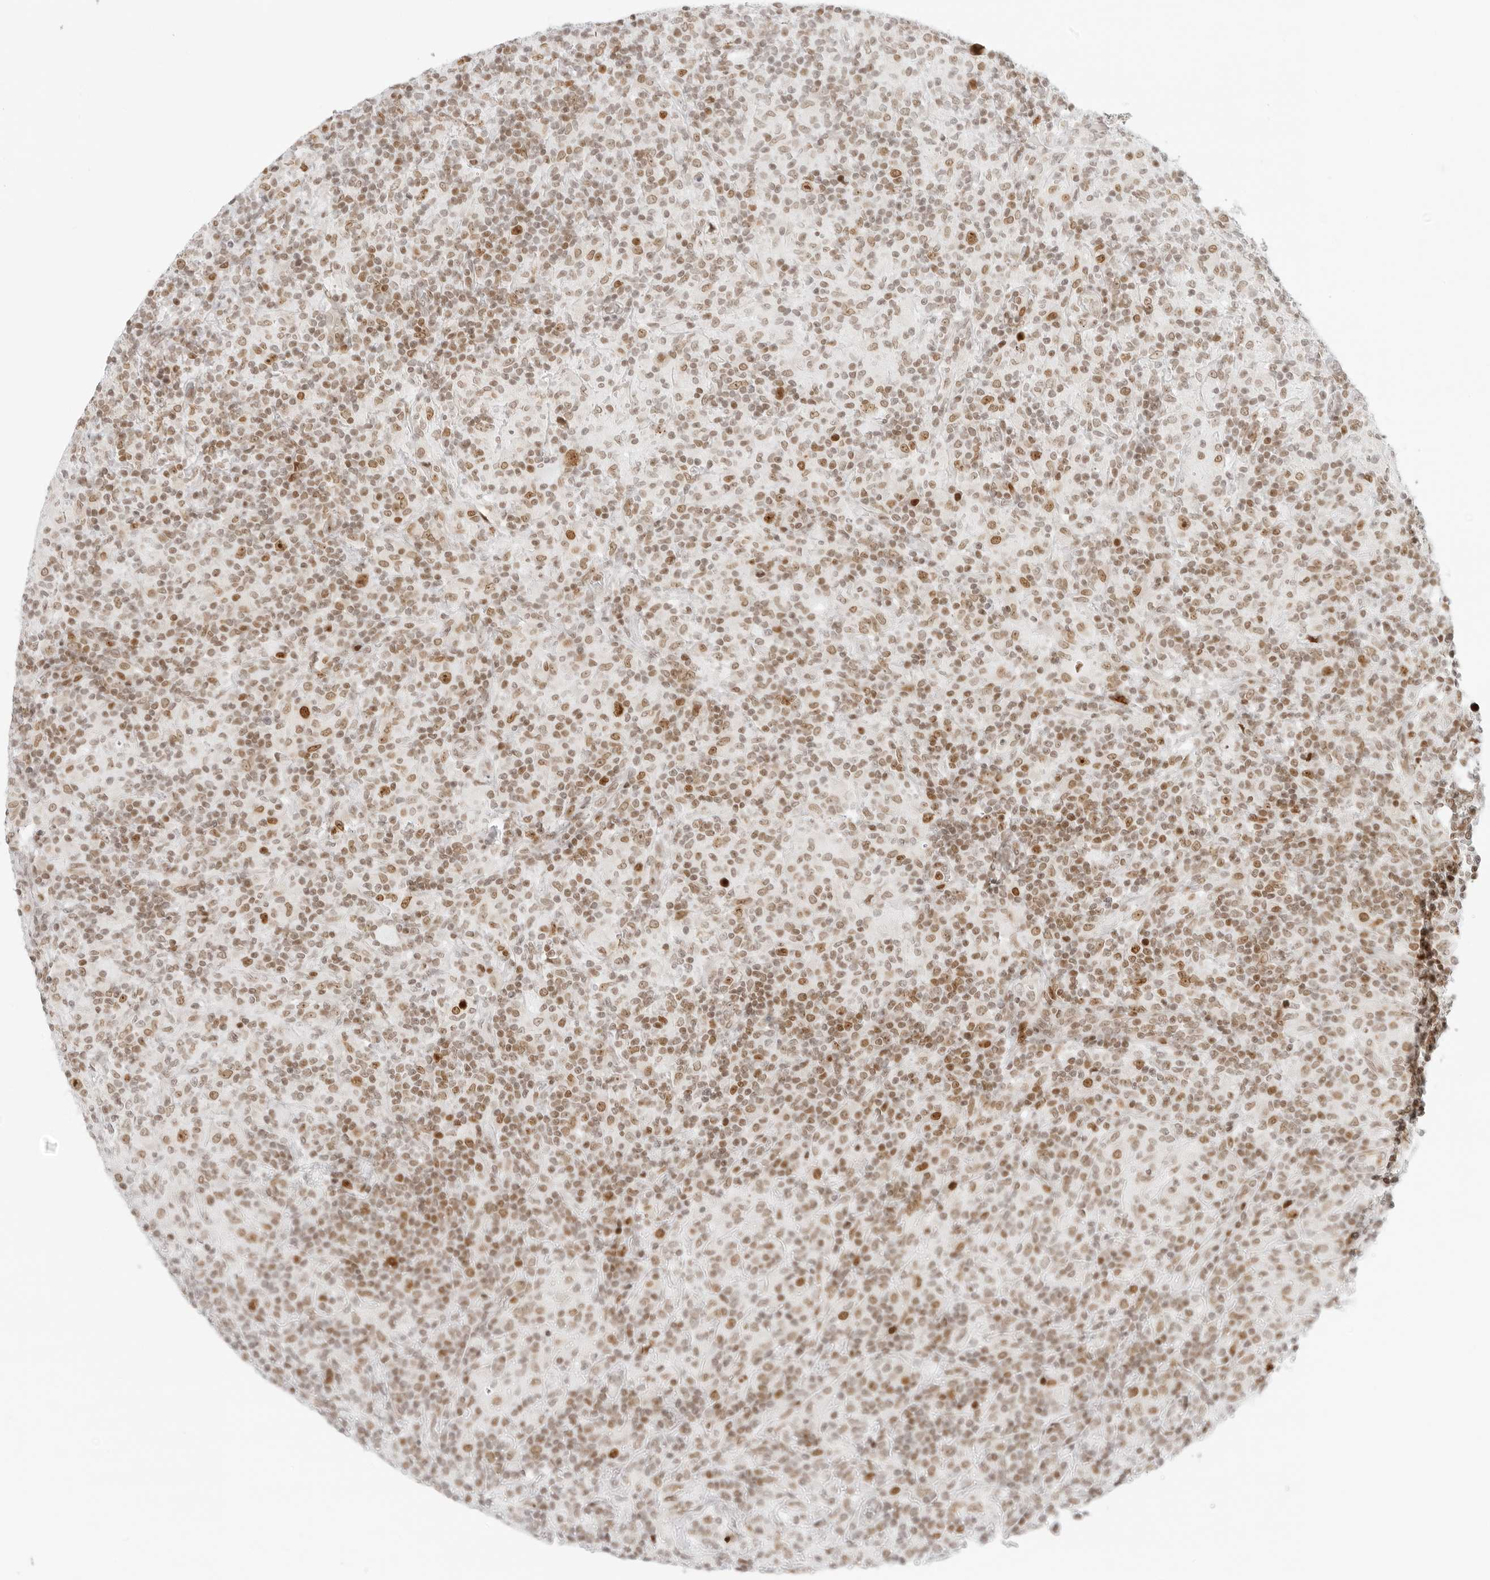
{"staining": {"intensity": "moderate", "quantity": ">75%", "location": "nuclear"}, "tissue": "lymphoma", "cell_type": "Tumor cells", "image_type": "cancer", "snomed": [{"axis": "morphology", "description": "Hodgkin's disease, NOS"}, {"axis": "topography", "description": "Lymph node"}], "caption": "Tumor cells display moderate nuclear positivity in about >75% of cells in lymphoma.", "gene": "RCC1", "patient": {"sex": "male", "age": 70}}